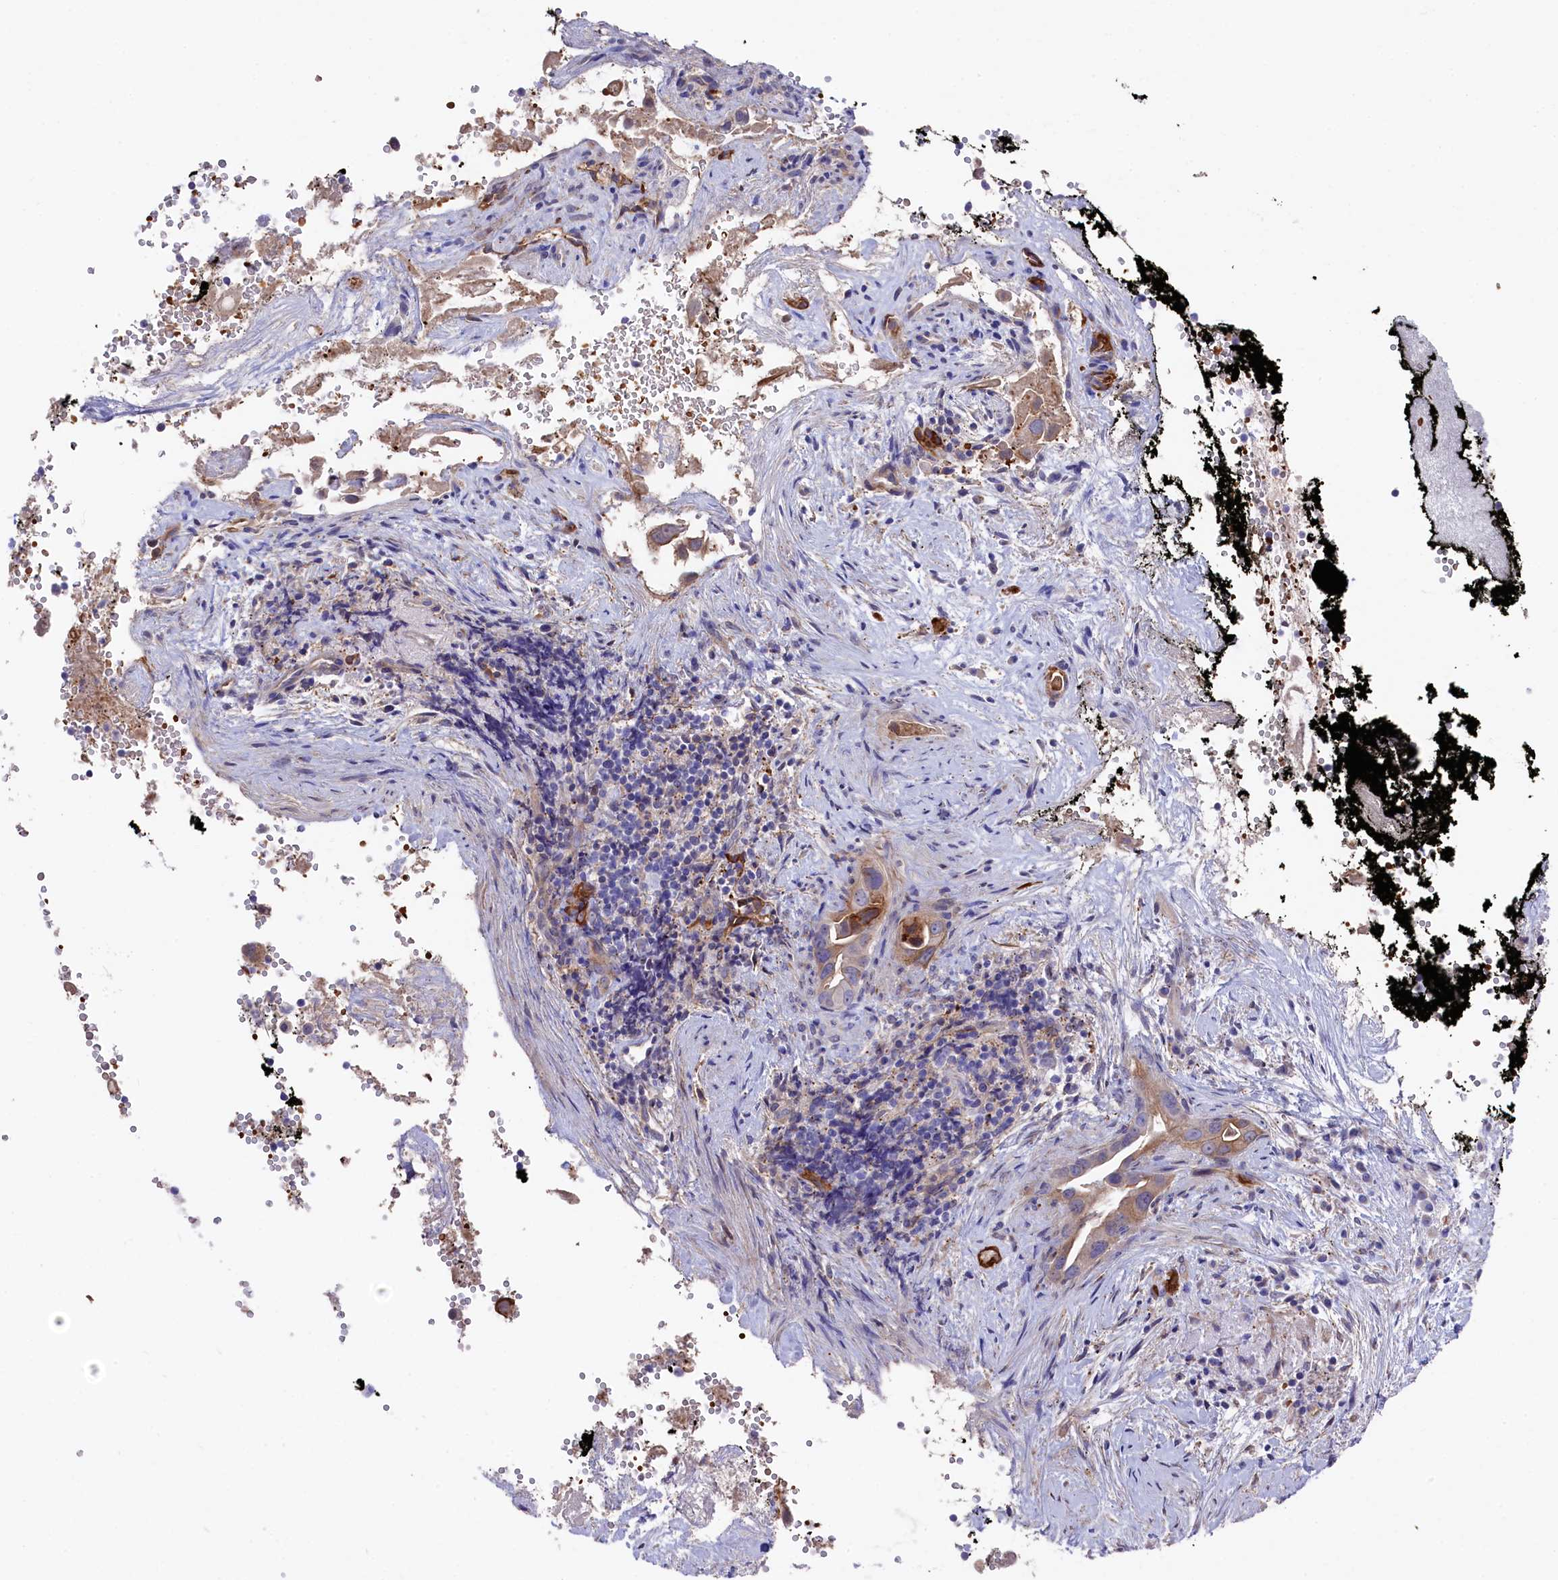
{"staining": {"intensity": "moderate", "quantity": ">75%", "location": "cytoplasmic/membranous"}, "tissue": "pancreatic cancer", "cell_type": "Tumor cells", "image_type": "cancer", "snomed": [{"axis": "morphology", "description": "Inflammation, NOS"}, {"axis": "morphology", "description": "Adenocarcinoma, NOS"}, {"axis": "topography", "description": "Pancreas"}], "caption": "Human pancreatic adenocarcinoma stained with a protein marker demonstrates moderate staining in tumor cells.", "gene": "LHFPL4", "patient": {"sex": "female", "age": 56}}